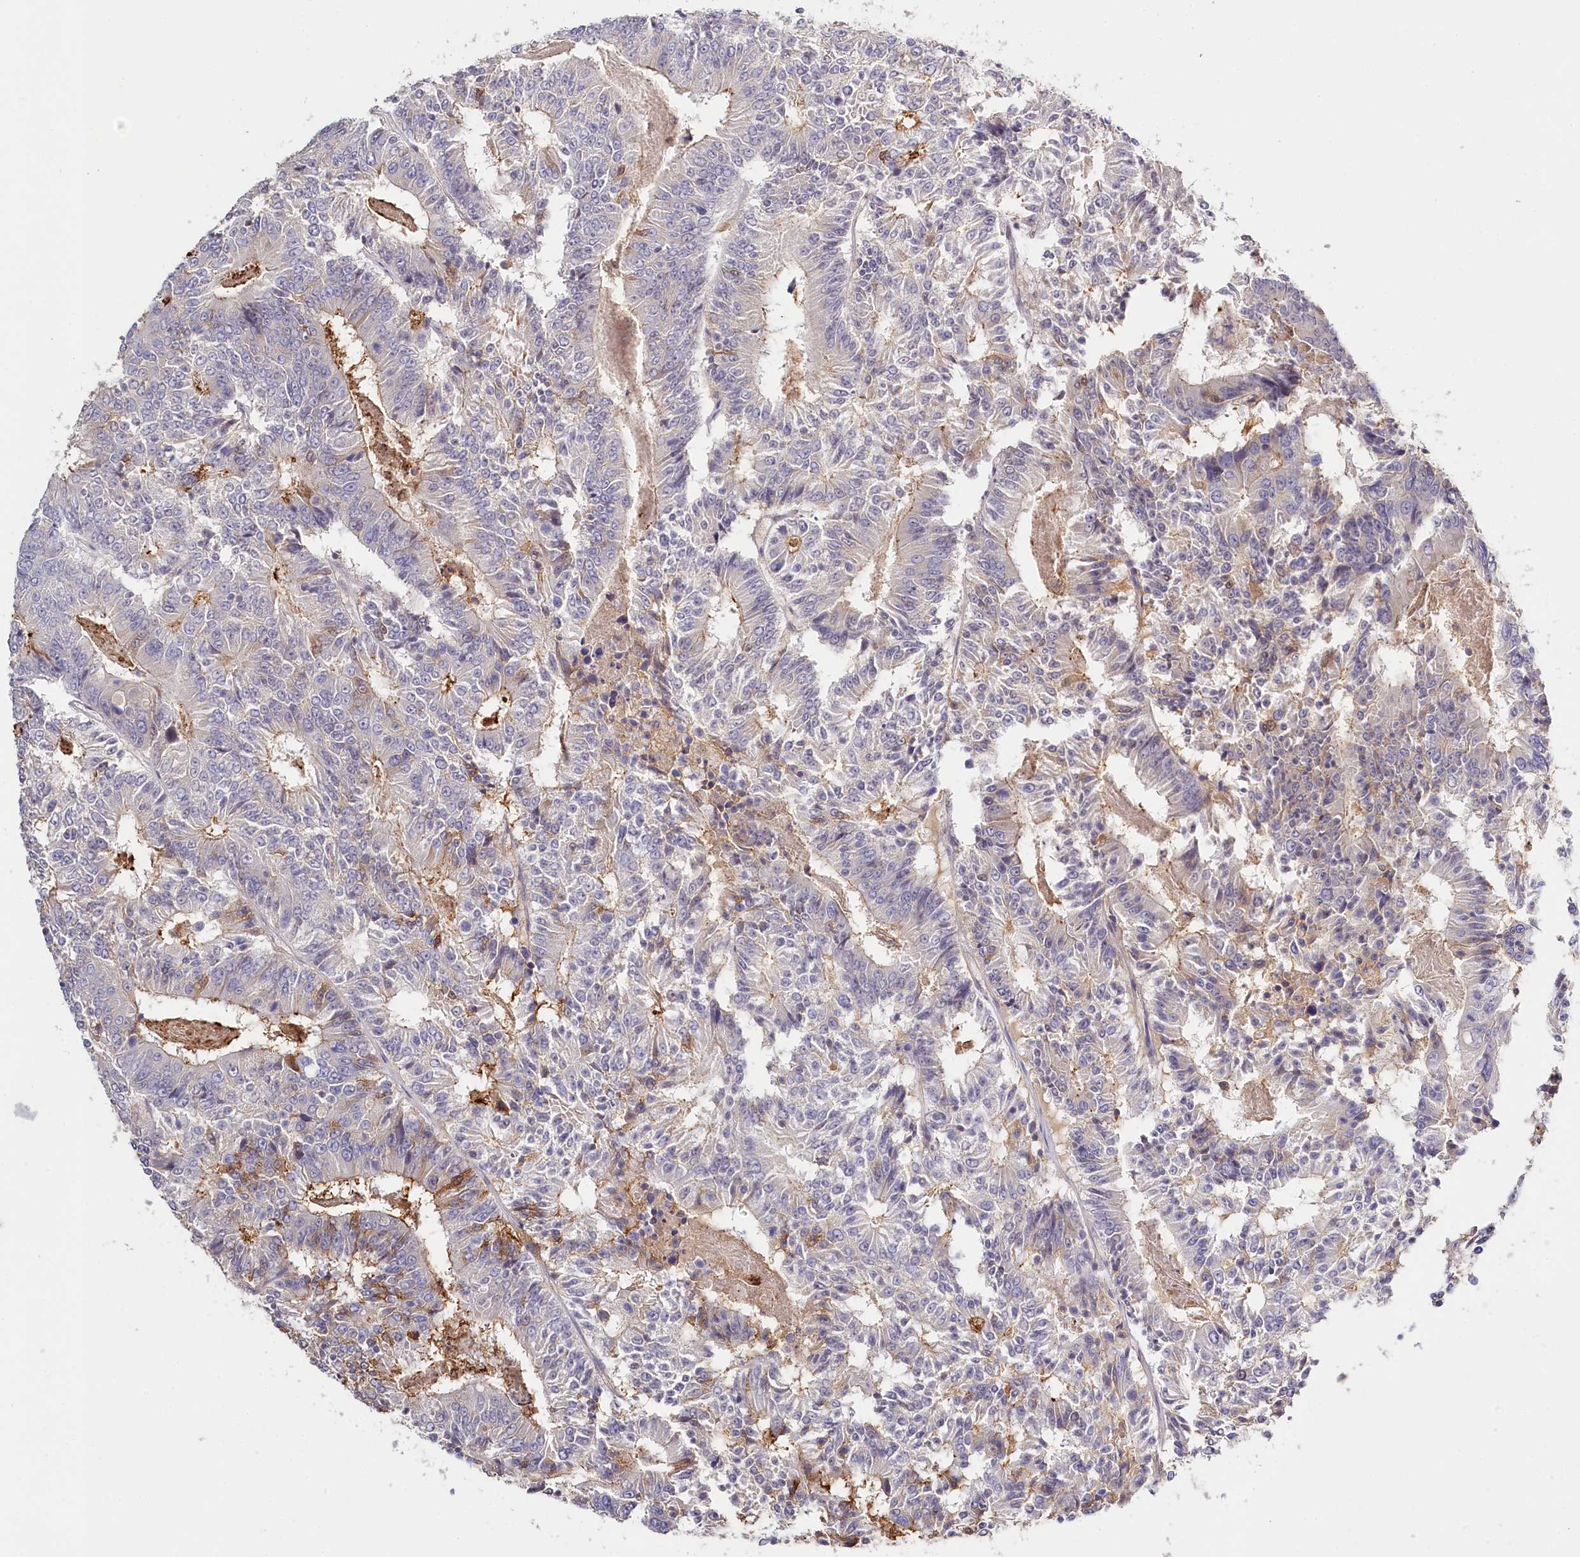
{"staining": {"intensity": "negative", "quantity": "none", "location": "none"}, "tissue": "colorectal cancer", "cell_type": "Tumor cells", "image_type": "cancer", "snomed": [{"axis": "morphology", "description": "Adenocarcinoma, NOS"}, {"axis": "topography", "description": "Colon"}], "caption": "Human colorectal adenocarcinoma stained for a protein using IHC displays no expression in tumor cells.", "gene": "DAPK1", "patient": {"sex": "male", "age": 83}}